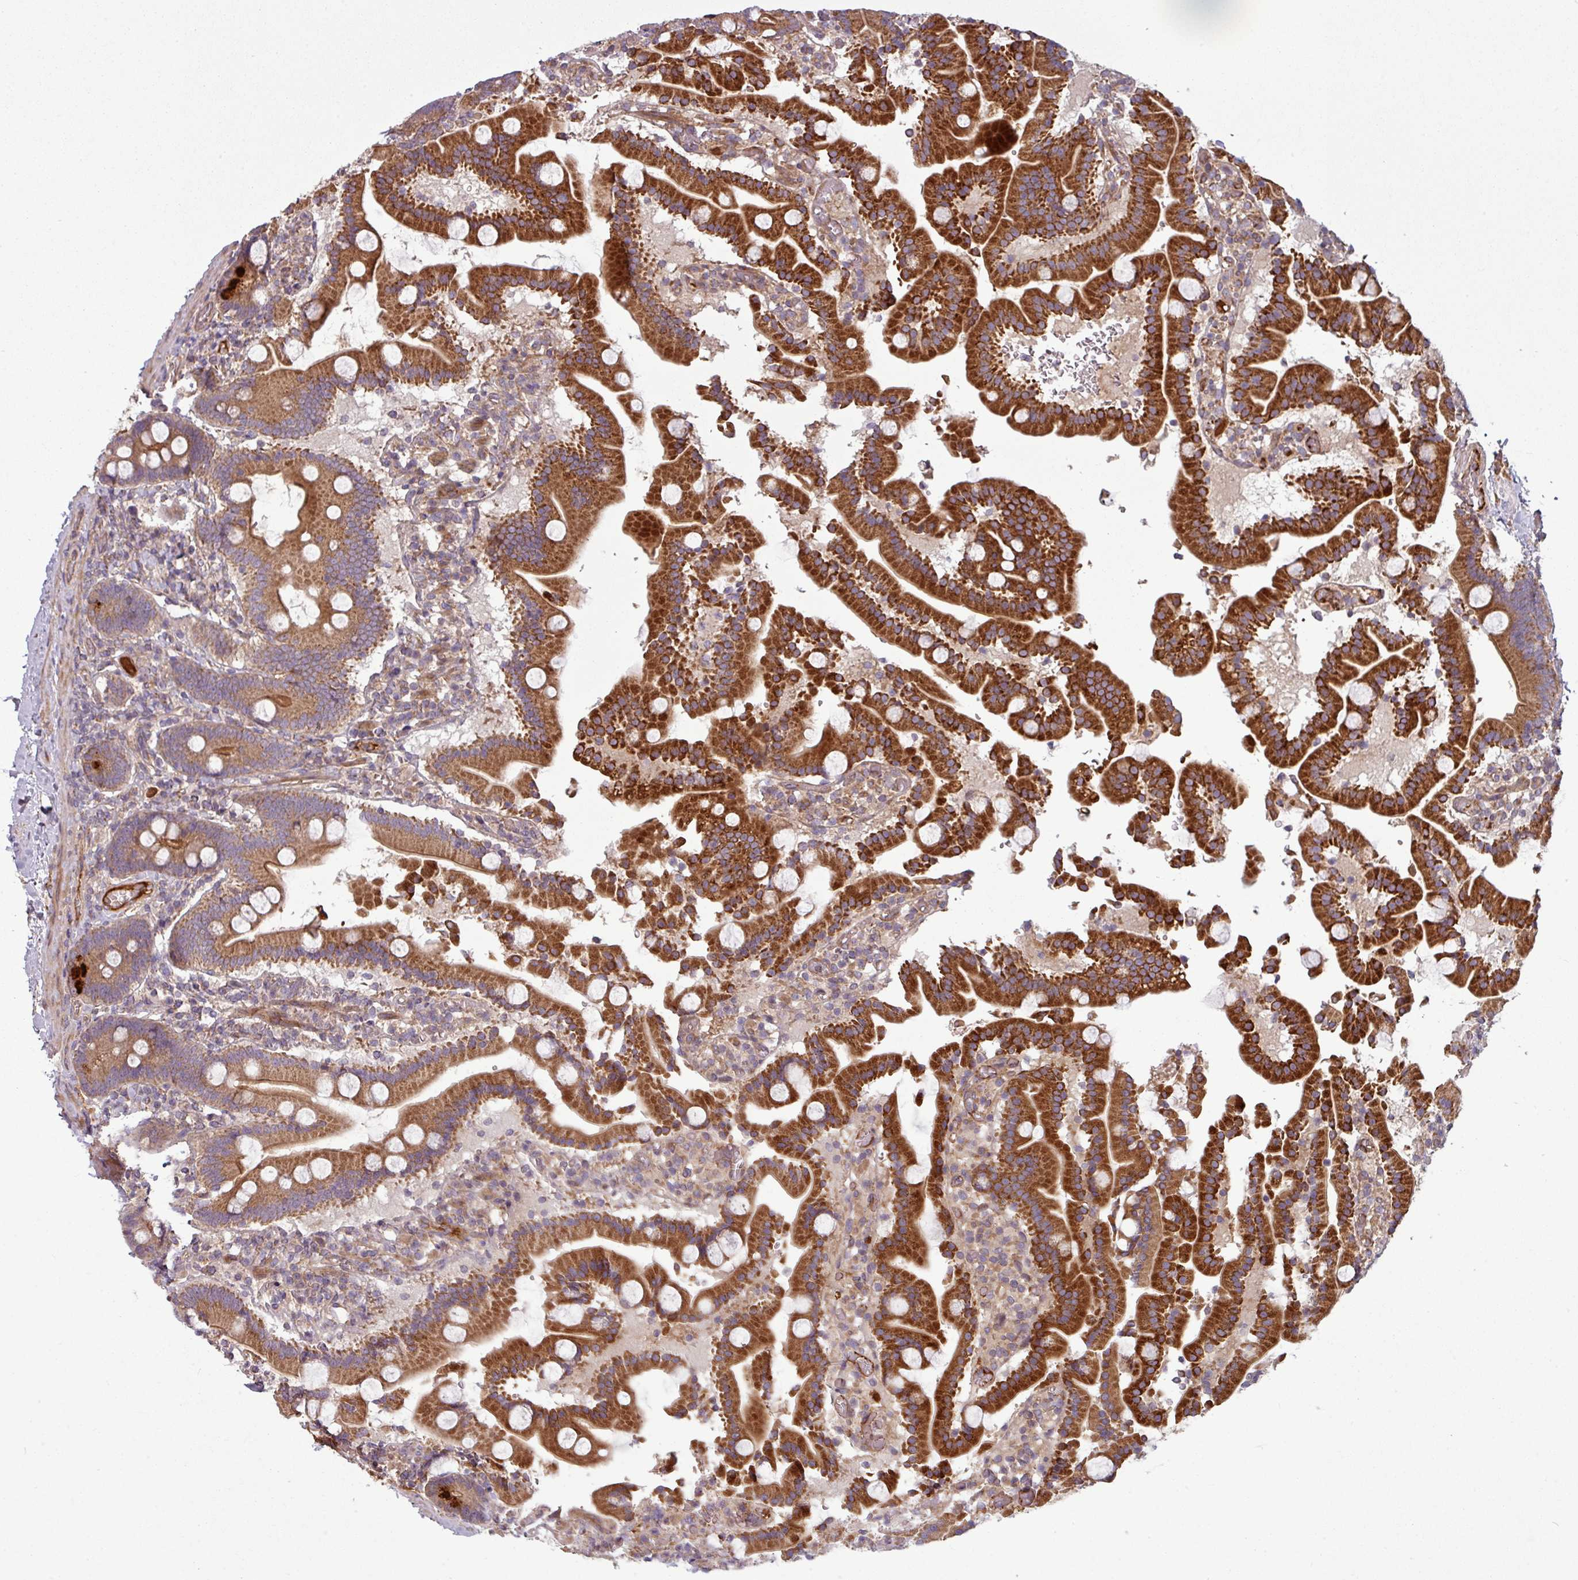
{"staining": {"intensity": "strong", "quantity": ">75%", "location": "cytoplasmic/membranous"}, "tissue": "duodenum", "cell_type": "Glandular cells", "image_type": "normal", "snomed": [{"axis": "morphology", "description": "Normal tissue, NOS"}, {"axis": "topography", "description": "Duodenum"}], "caption": "Protein expression analysis of unremarkable human duodenum reveals strong cytoplasmic/membranous positivity in approximately >75% of glandular cells.", "gene": "SNRNP25", "patient": {"sex": "male", "age": 55}}